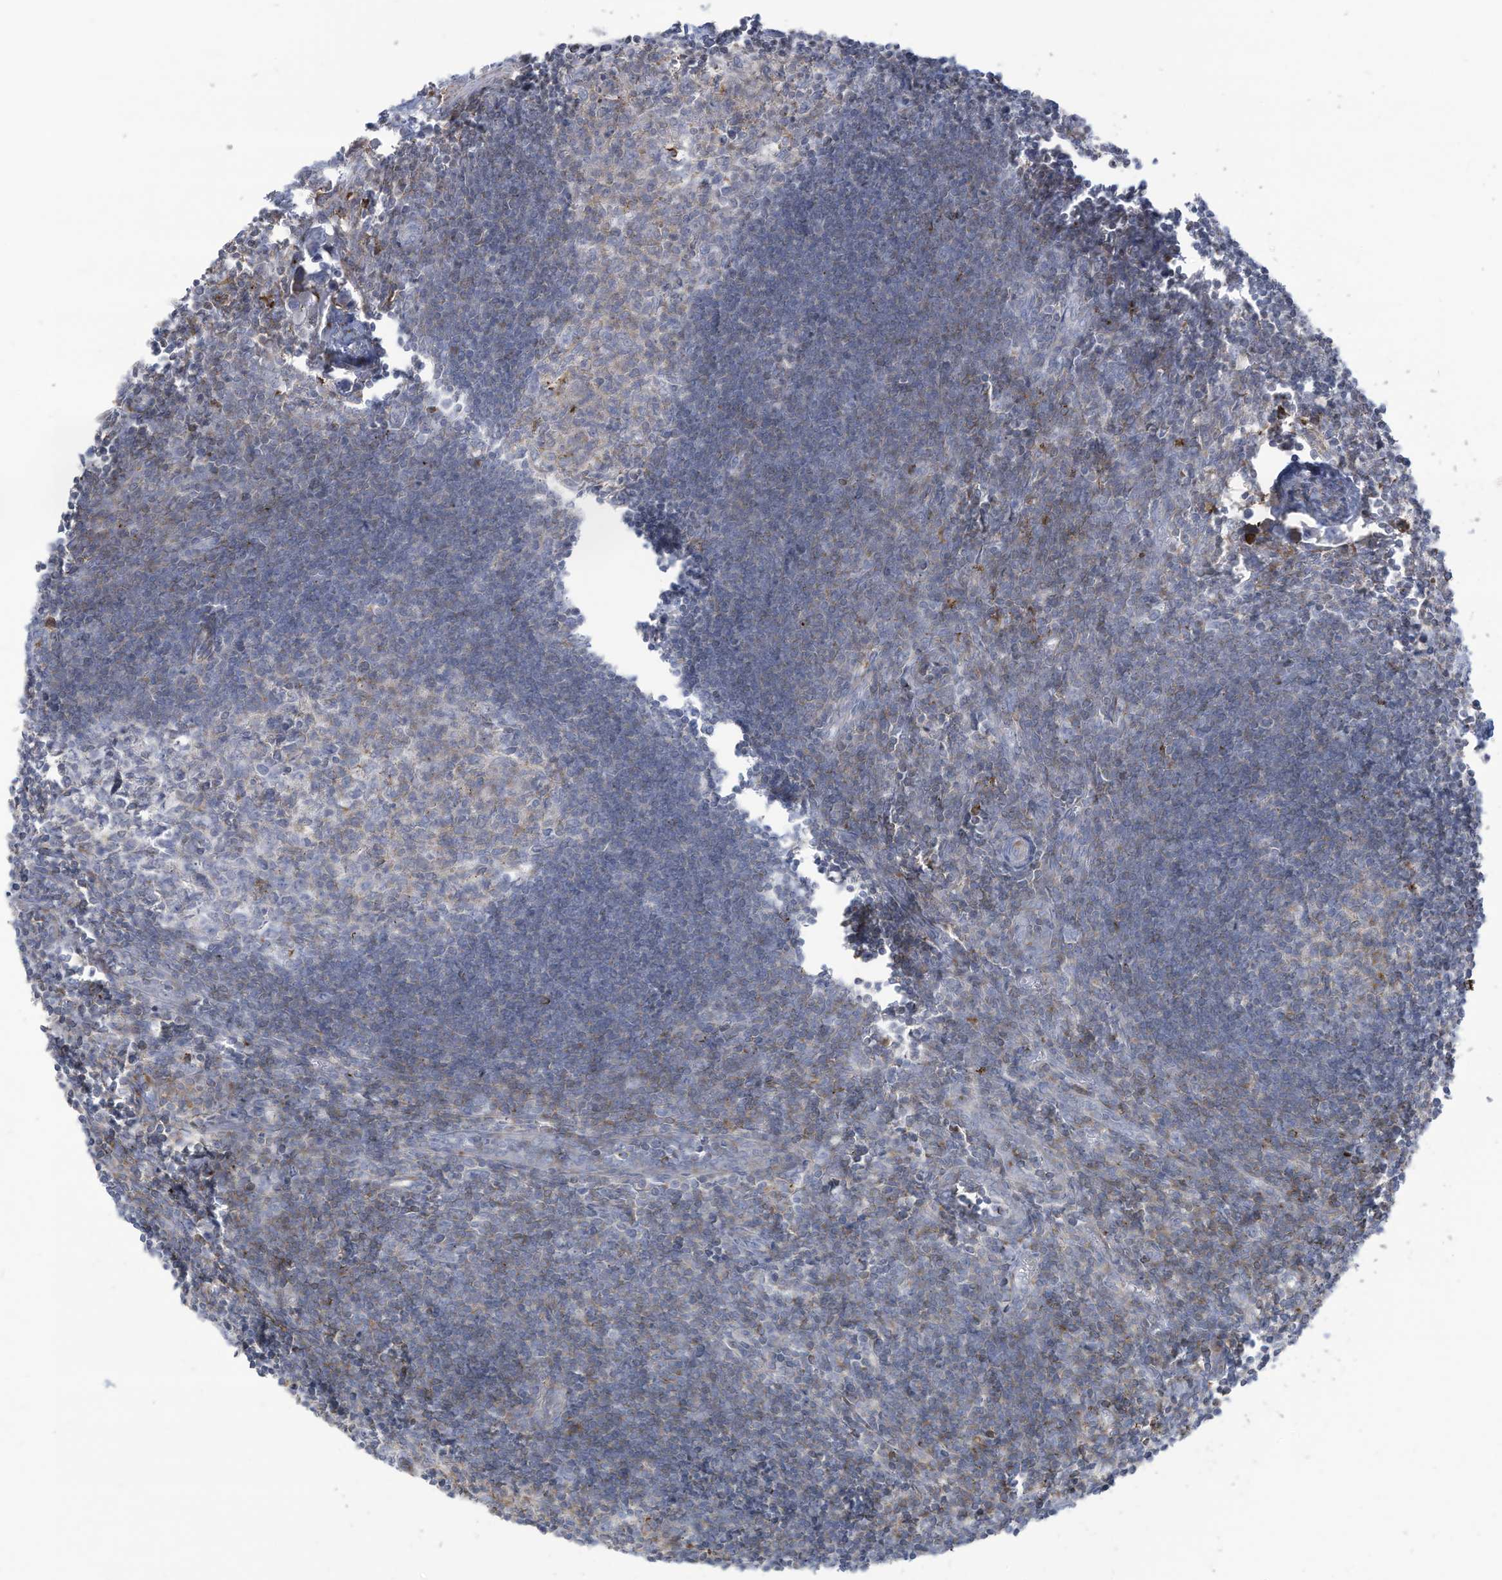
{"staining": {"intensity": "negative", "quantity": "none", "location": "none"}, "tissue": "lymph node", "cell_type": "Germinal center cells", "image_type": "normal", "snomed": [{"axis": "morphology", "description": "Normal tissue, NOS"}, {"axis": "morphology", "description": "Malignant melanoma, Metastatic site"}, {"axis": "topography", "description": "Lymph node"}], "caption": "Germinal center cells show no significant protein expression in unremarkable lymph node. Nuclei are stained in blue.", "gene": "THNSL2", "patient": {"sex": "male", "age": 41}}